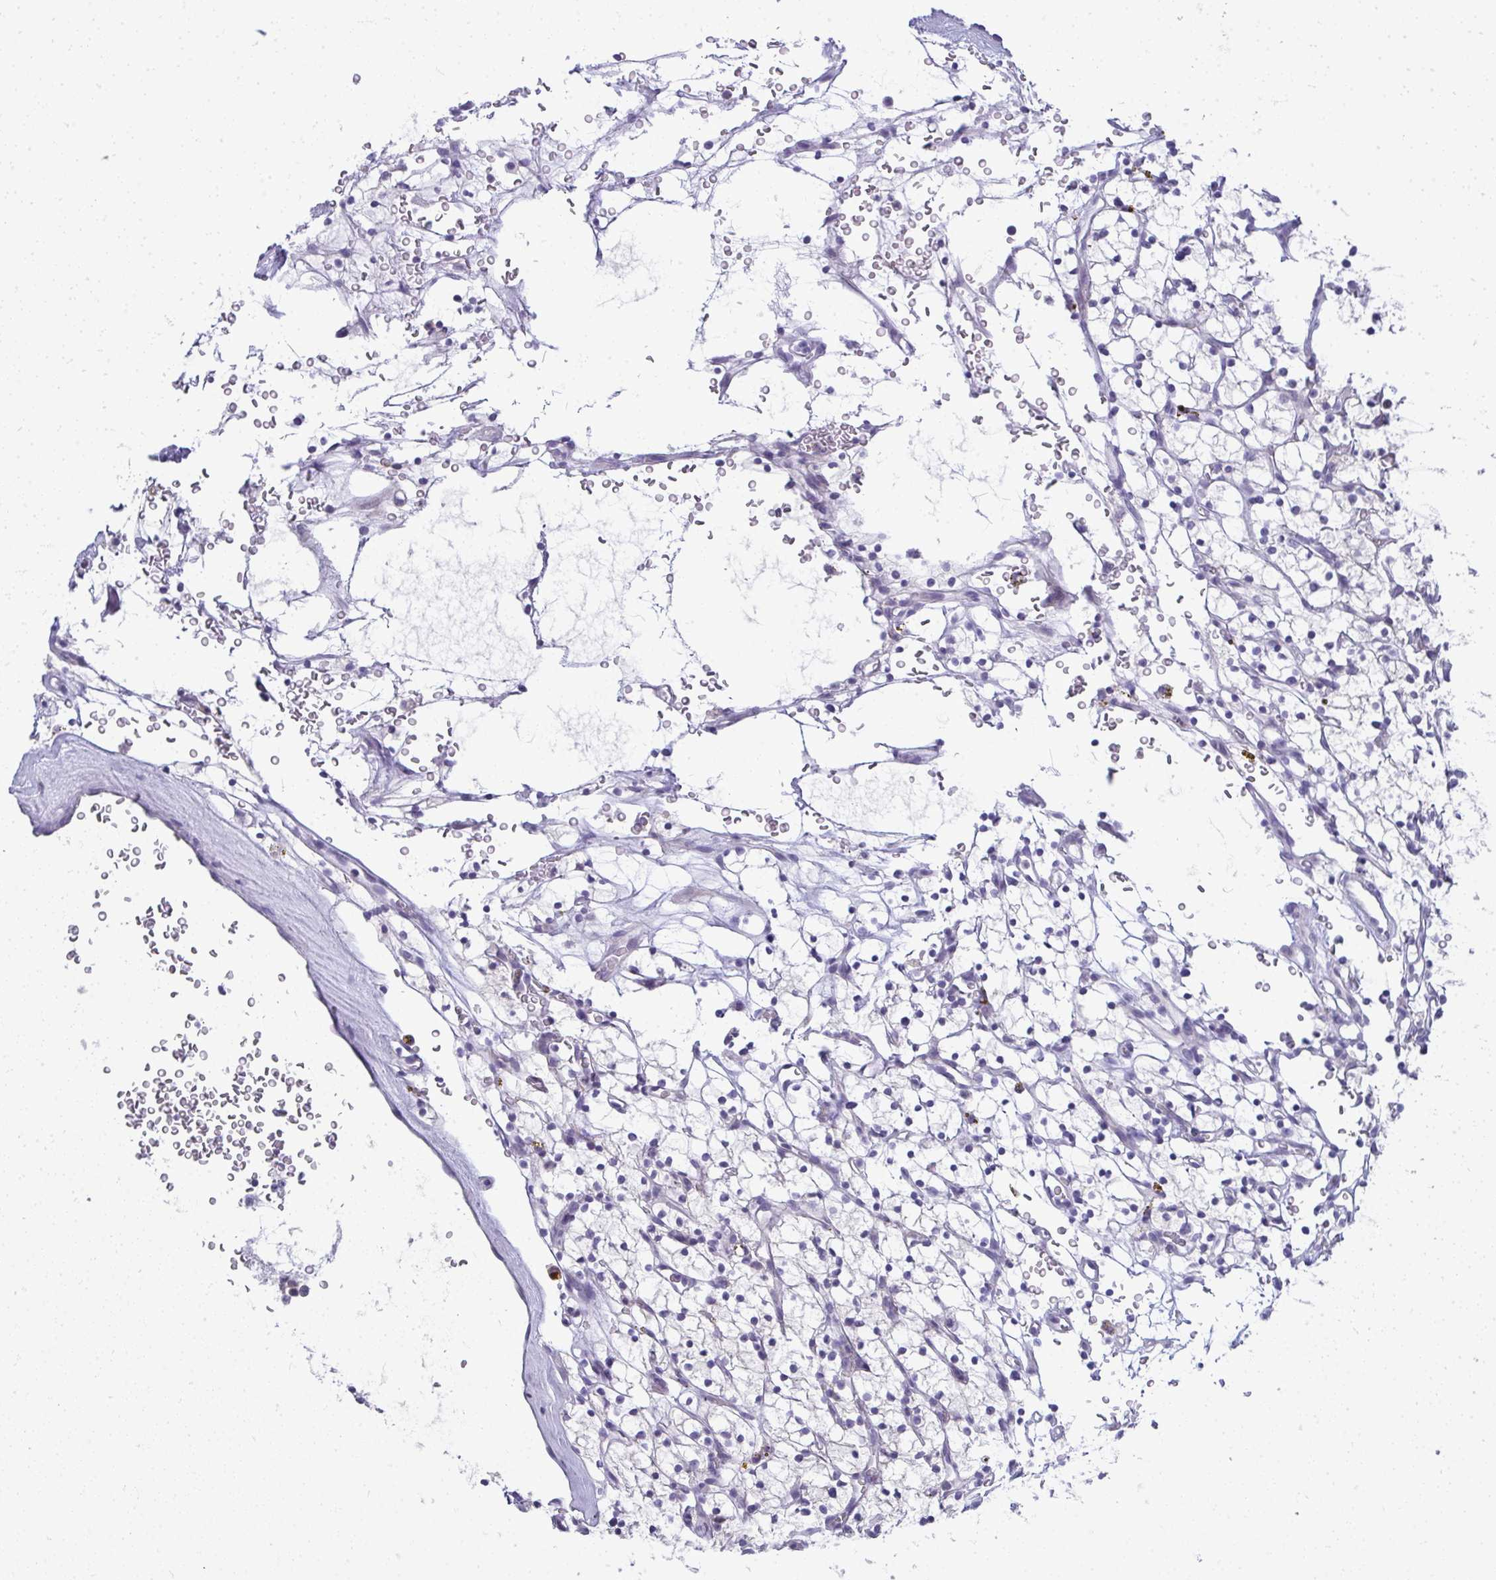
{"staining": {"intensity": "negative", "quantity": "none", "location": "none"}, "tissue": "renal cancer", "cell_type": "Tumor cells", "image_type": "cancer", "snomed": [{"axis": "morphology", "description": "Adenocarcinoma, NOS"}, {"axis": "topography", "description": "Kidney"}], "caption": "Protein analysis of renal cancer exhibits no significant positivity in tumor cells. (DAB immunohistochemistry with hematoxylin counter stain).", "gene": "VPS4B", "patient": {"sex": "female", "age": 64}}